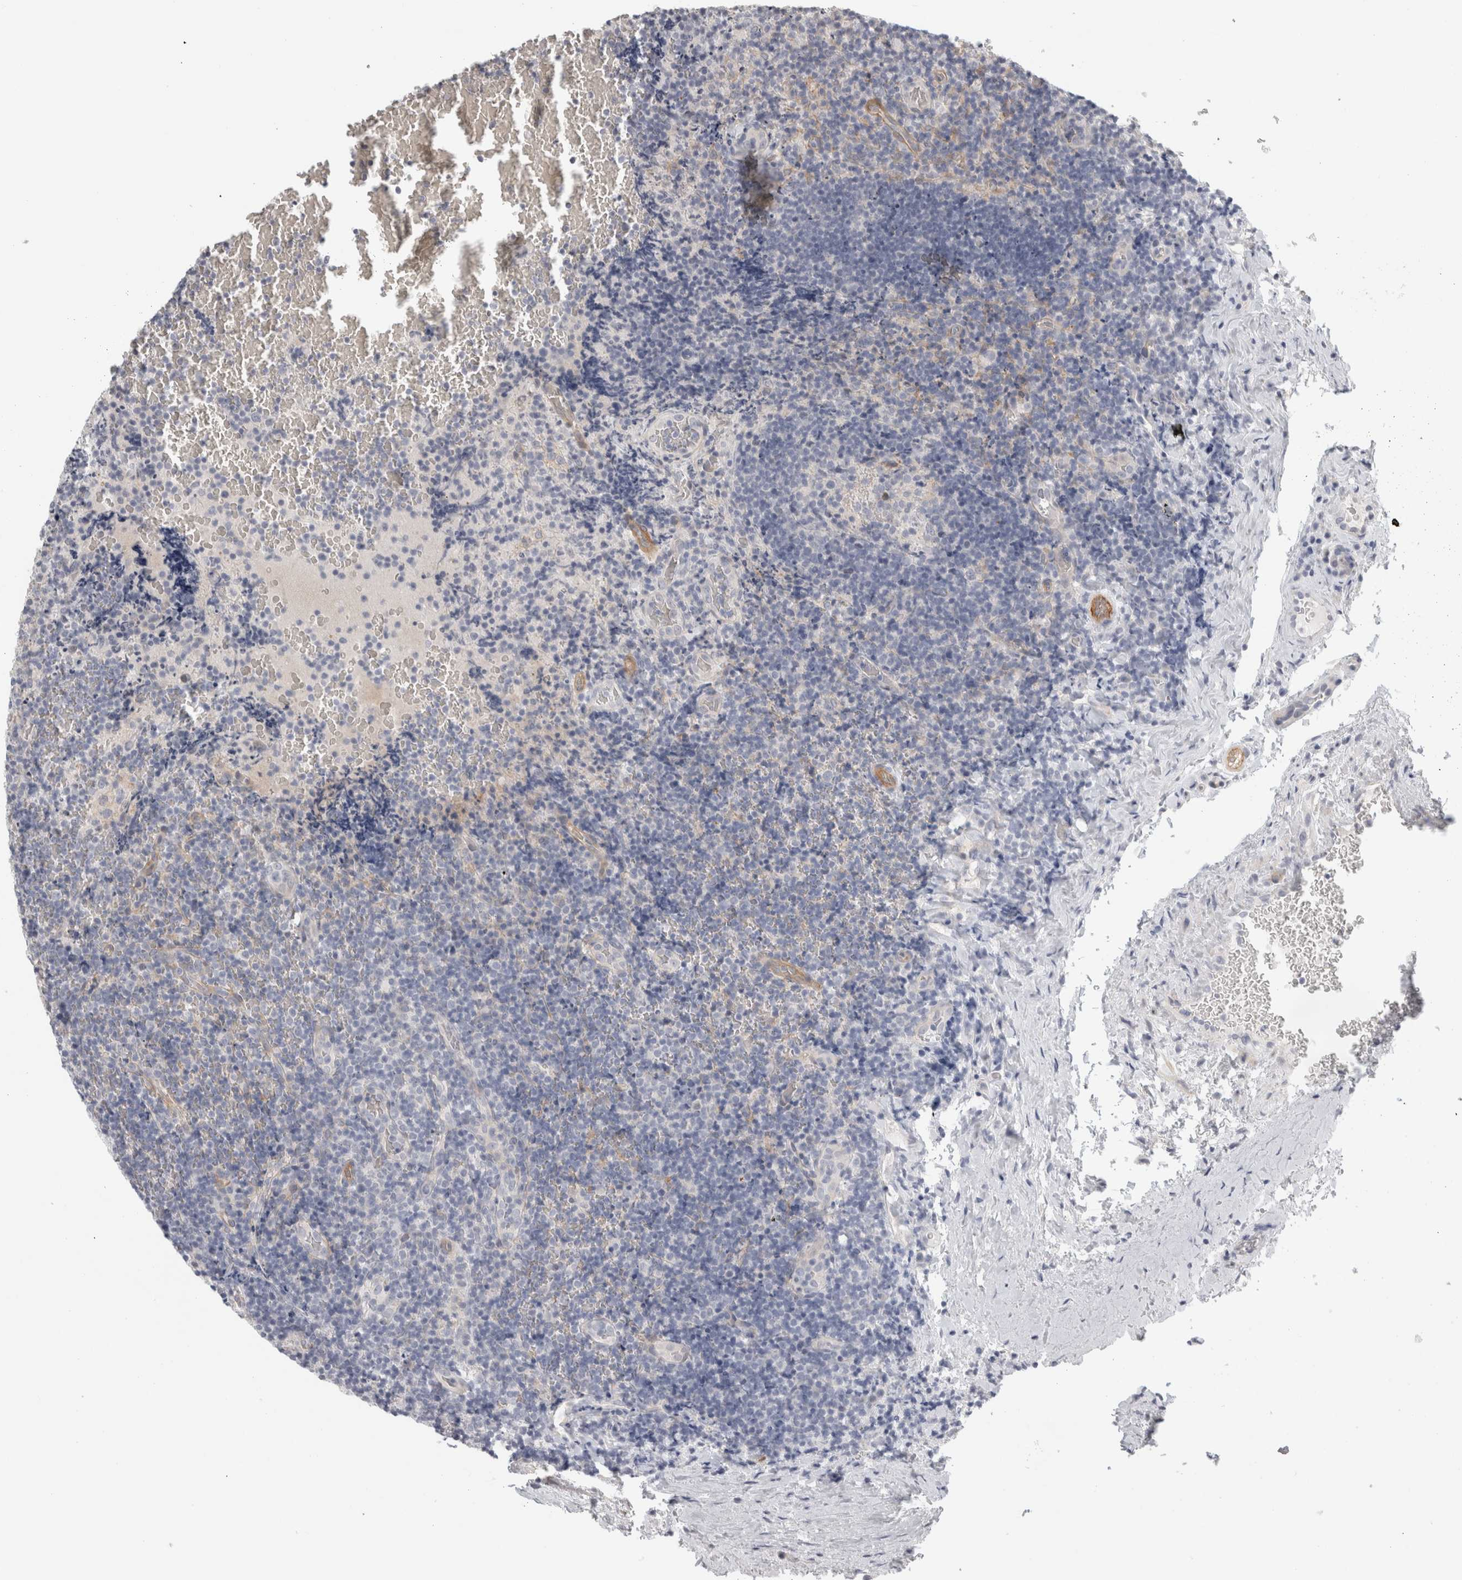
{"staining": {"intensity": "negative", "quantity": "none", "location": "none"}, "tissue": "lymphoma", "cell_type": "Tumor cells", "image_type": "cancer", "snomed": [{"axis": "morphology", "description": "Malignant lymphoma, non-Hodgkin's type, High grade"}, {"axis": "topography", "description": "Tonsil"}], "caption": "Image shows no protein positivity in tumor cells of lymphoma tissue.", "gene": "FBLIM1", "patient": {"sex": "female", "age": 36}}